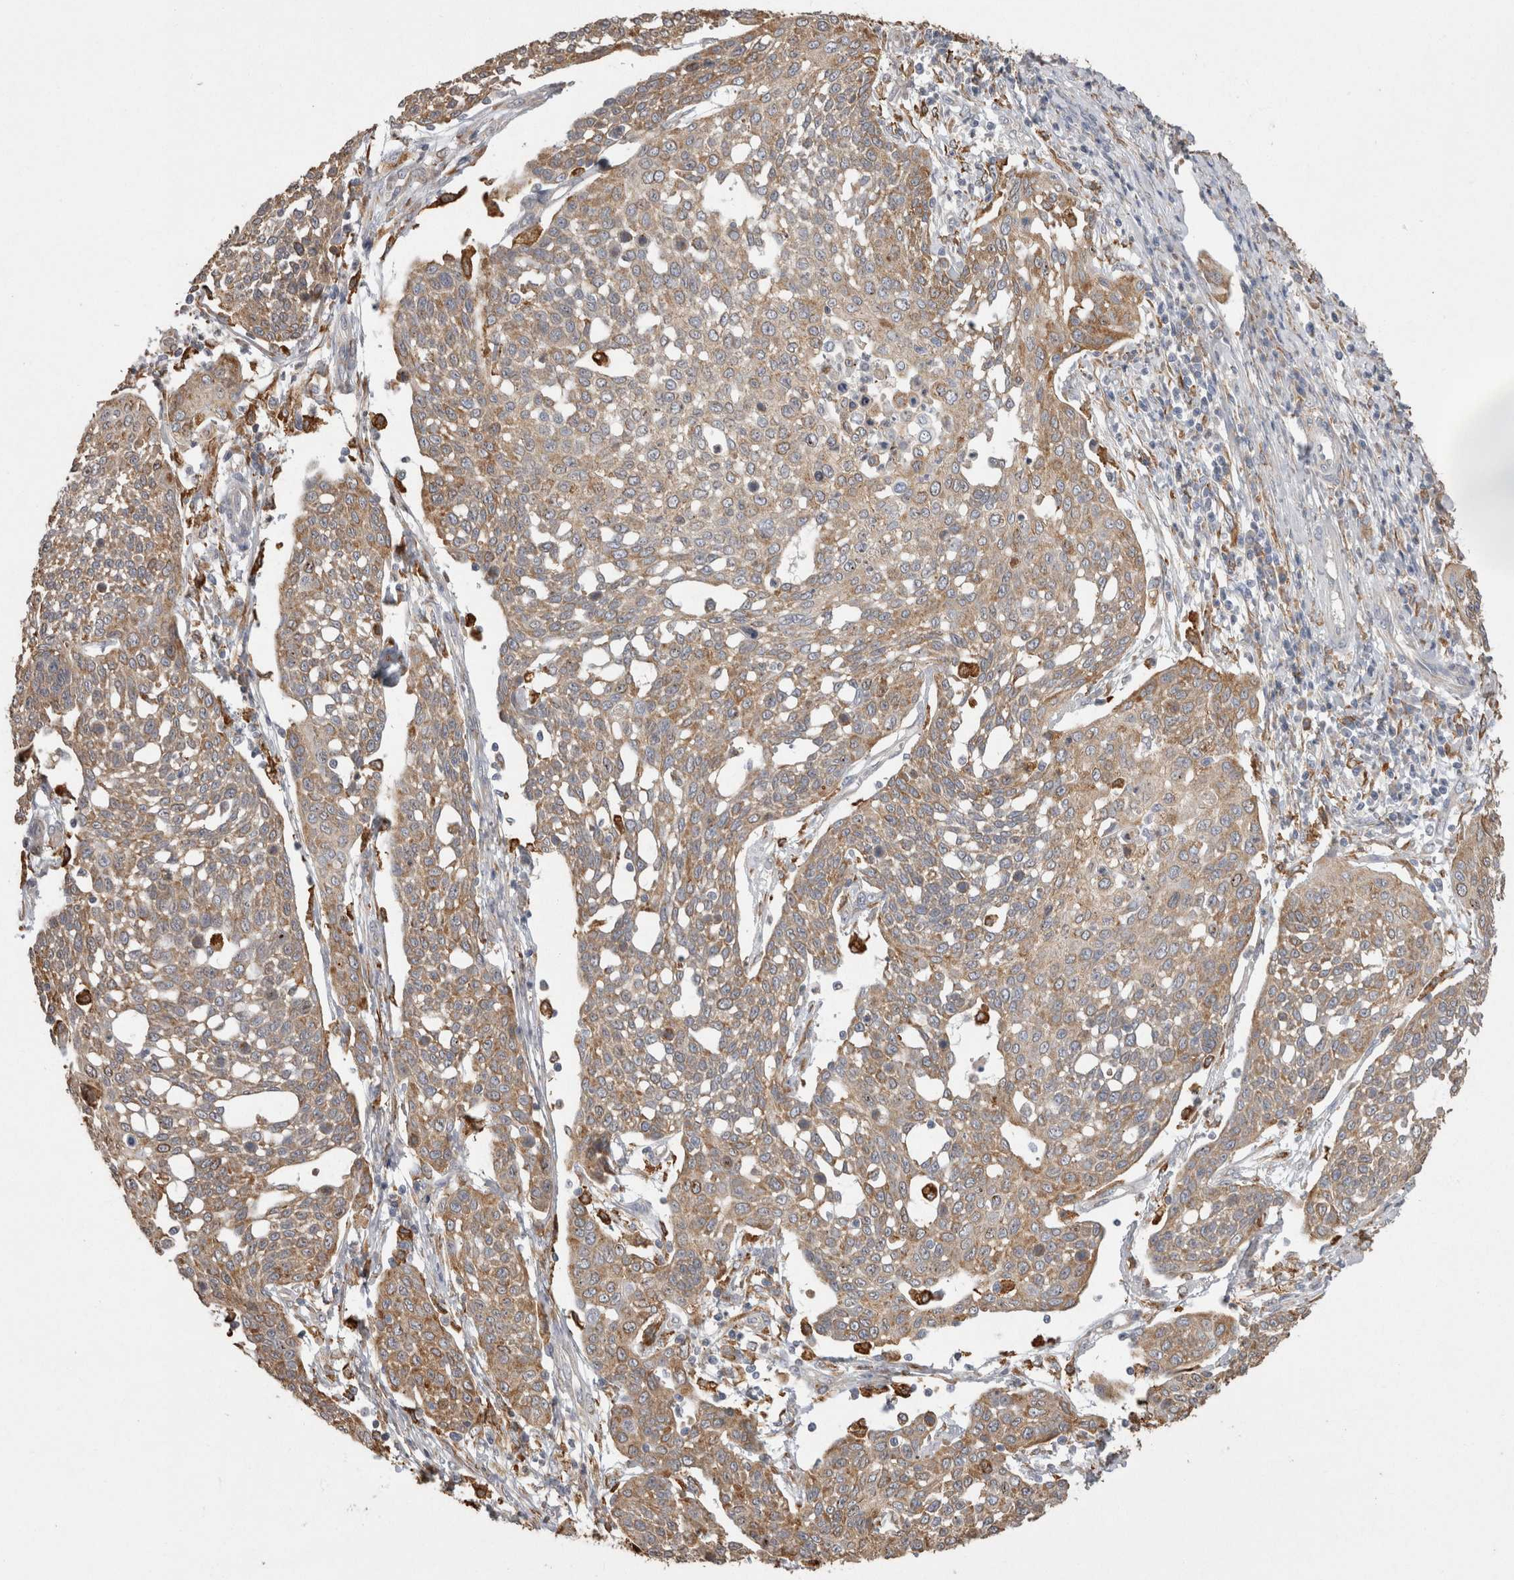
{"staining": {"intensity": "moderate", "quantity": ">75%", "location": "cytoplasmic/membranous"}, "tissue": "cervical cancer", "cell_type": "Tumor cells", "image_type": "cancer", "snomed": [{"axis": "morphology", "description": "Squamous cell carcinoma, NOS"}, {"axis": "topography", "description": "Cervix"}], "caption": "Immunohistochemical staining of human cervical cancer displays moderate cytoplasmic/membranous protein expression in about >75% of tumor cells.", "gene": "LRPAP1", "patient": {"sex": "female", "age": 34}}